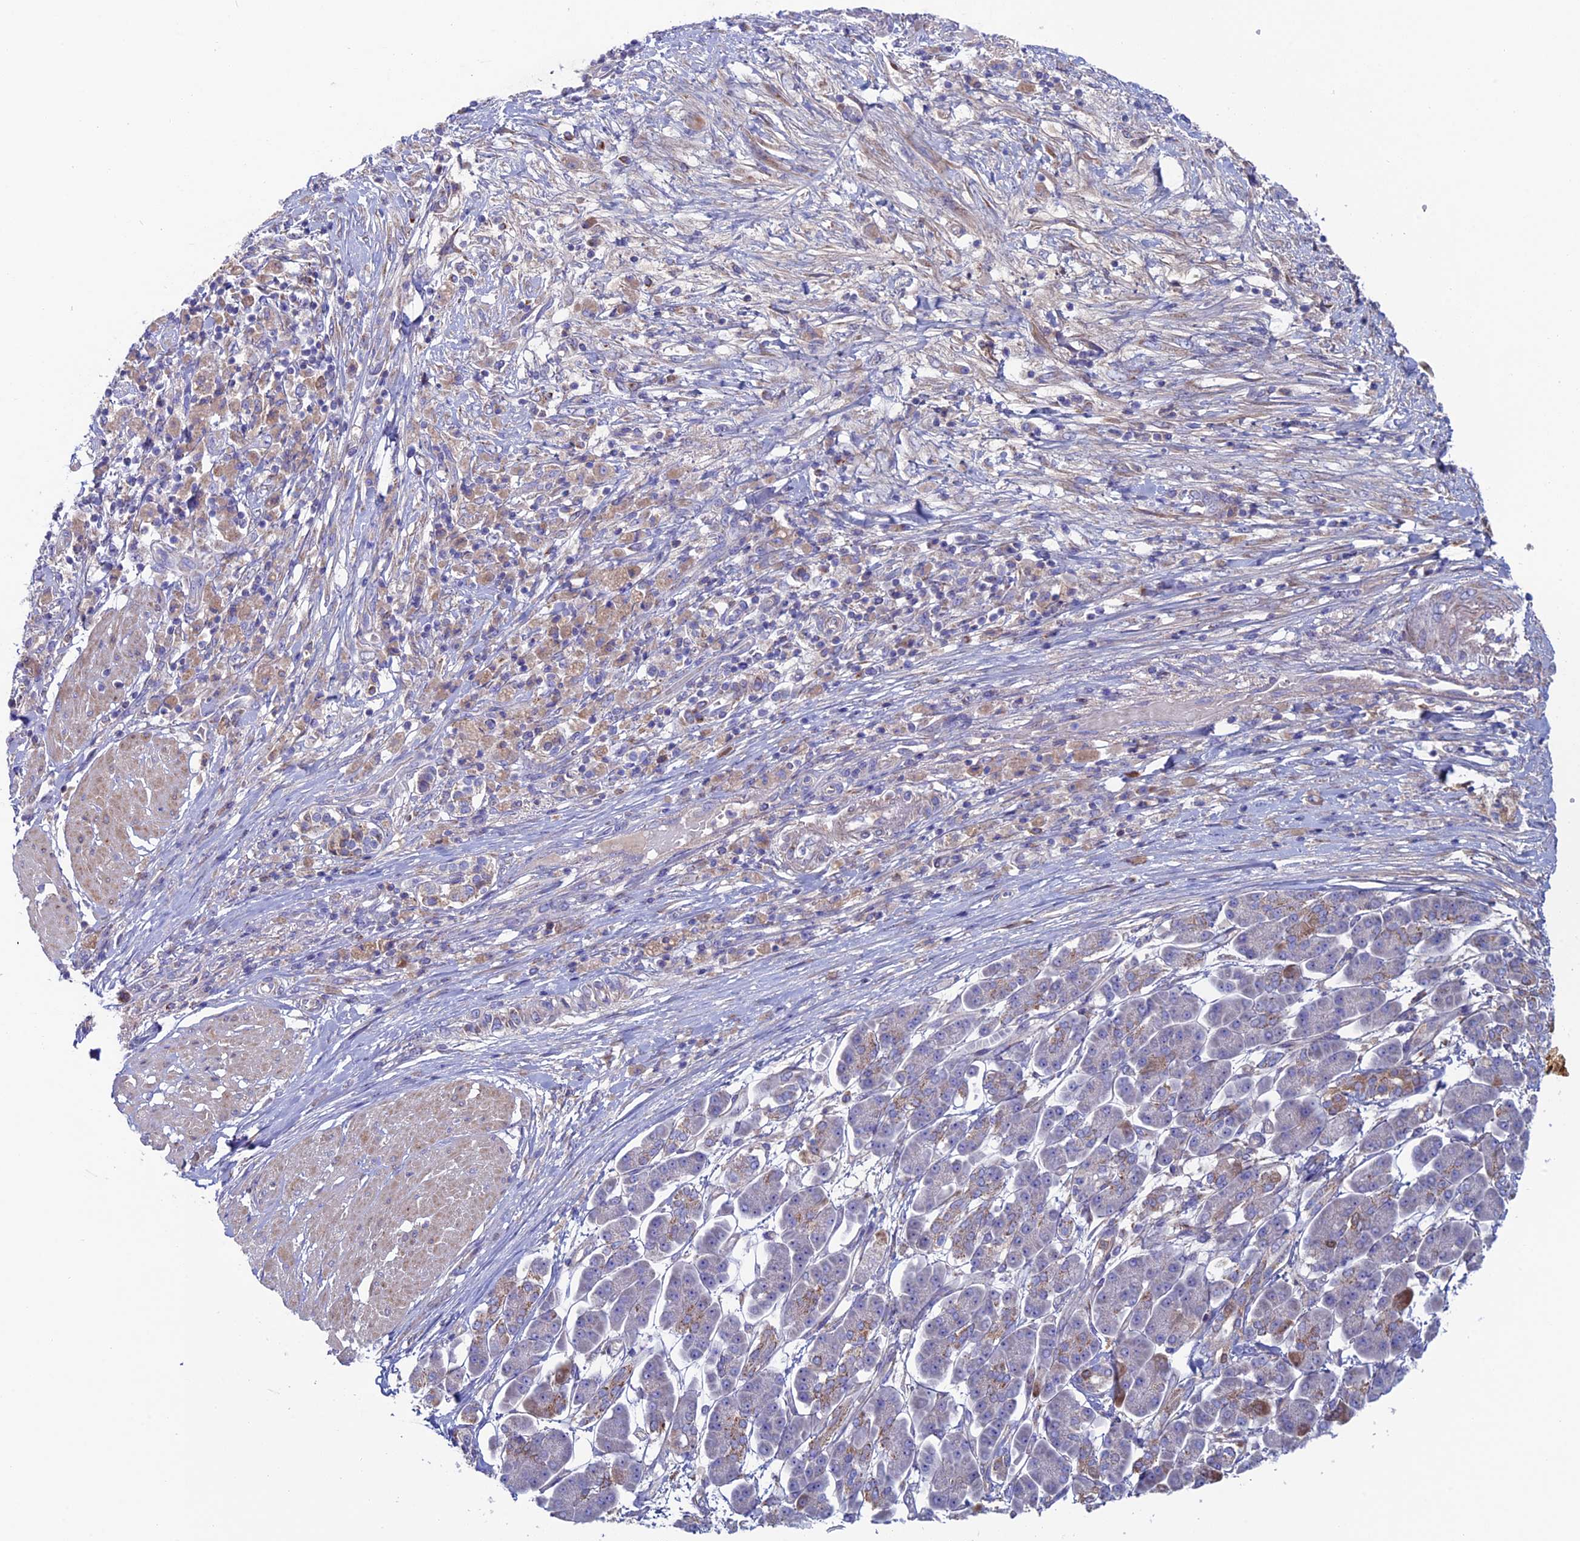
{"staining": {"intensity": "negative", "quantity": "none", "location": "none"}, "tissue": "pancreatic cancer", "cell_type": "Tumor cells", "image_type": "cancer", "snomed": [{"axis": "morphology", "description": "Adenocarcinoma, NOS"}, {"axis": "topography", "description": "Pancreas"}], "caption": "This is an immunohistochemistry photomicrograph of human pancreatic cancer. There is no positivity in tumor cells.", "gene": "SLC15A5", "patient": {"sex": "male", "age": 68}}